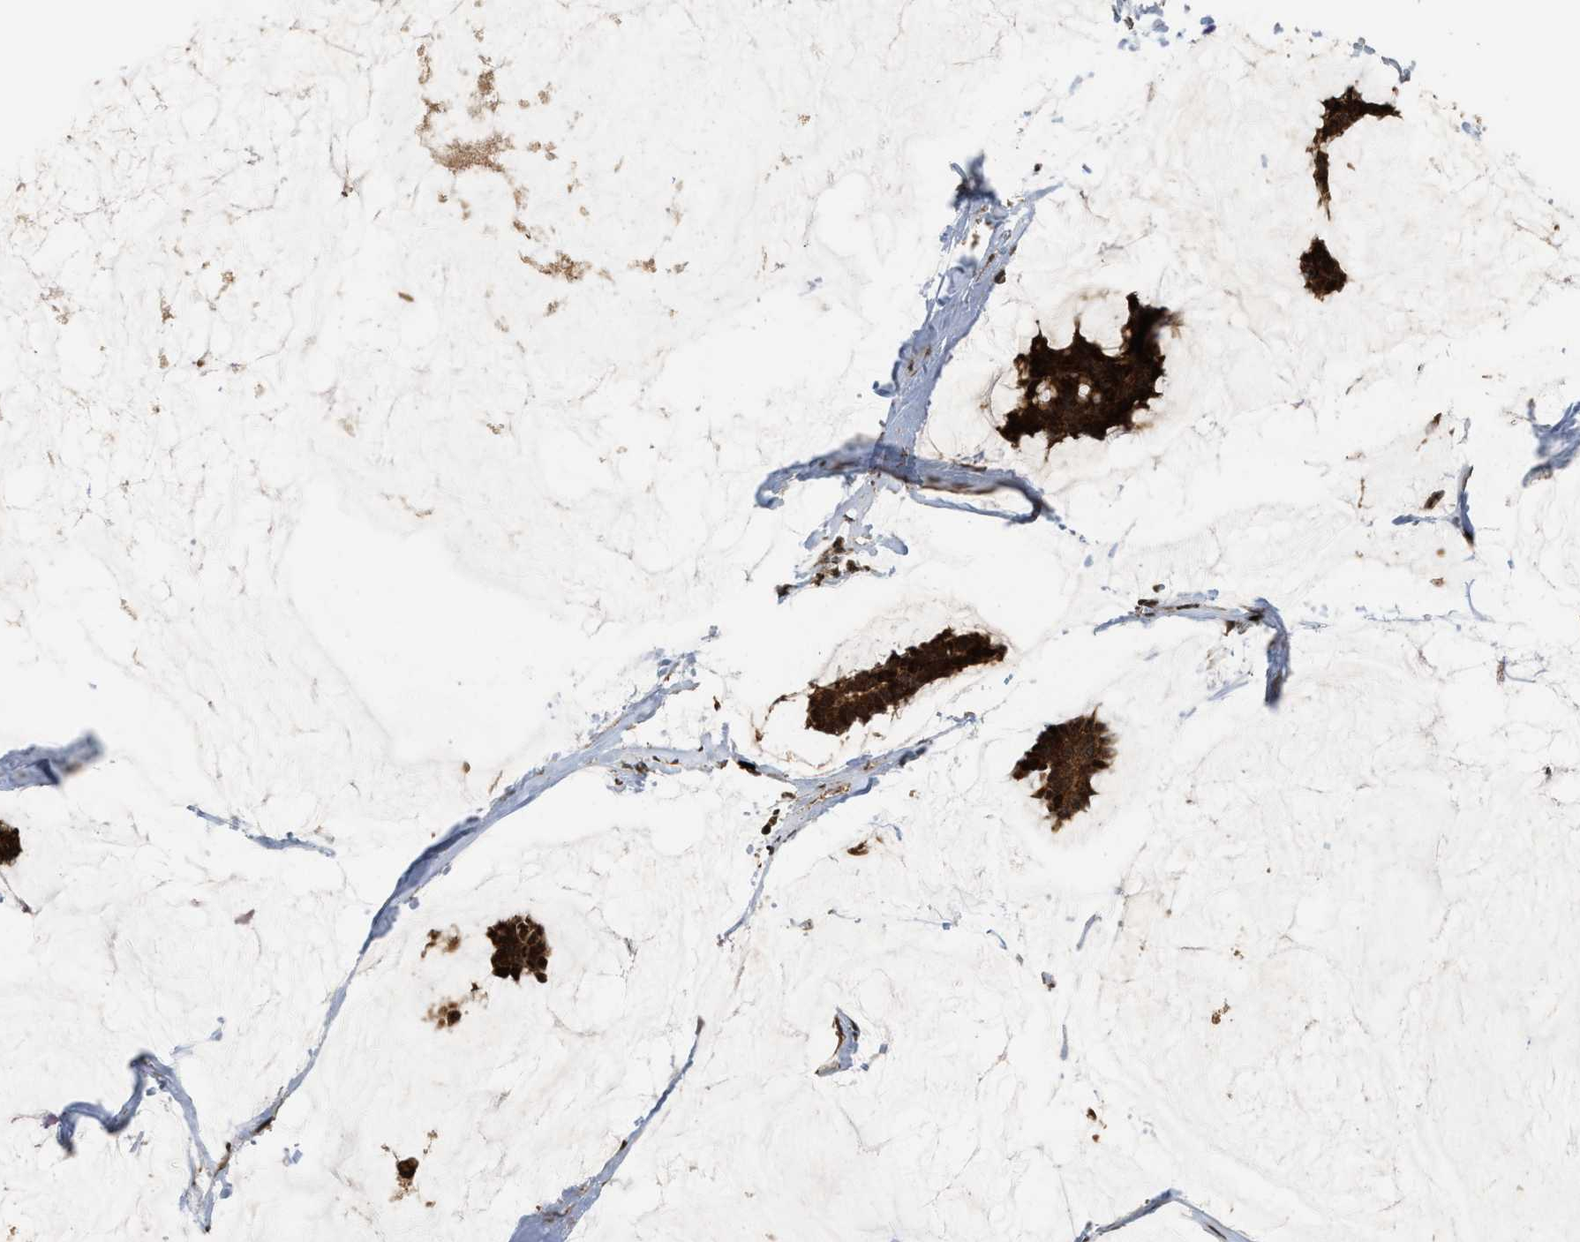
{"staining": {"intensity": "strong", "quantity": ">75%", "location": "cytoplasmic/membranous,nuclear"}, "tissue": "breast cancer", "cell_type": "Tumor cells", "image_type": "cancer", "snomed": [{"axis": "morphology", "description": "Duct carcinoma"}, {"axis": "topography", "description": "Breast"}], "caption": "Brown immunohistochemical staining in human intraductal carcinoma (breast) exhibits strong cytoplasmic/membranous and nuclear positivity in approximately >75% of tumor cells. (DAB IHC, brown staining for protein, blue staining for nuclei).", "gene": "ELP2", "patient": {"sex": "female", "age": 93}}